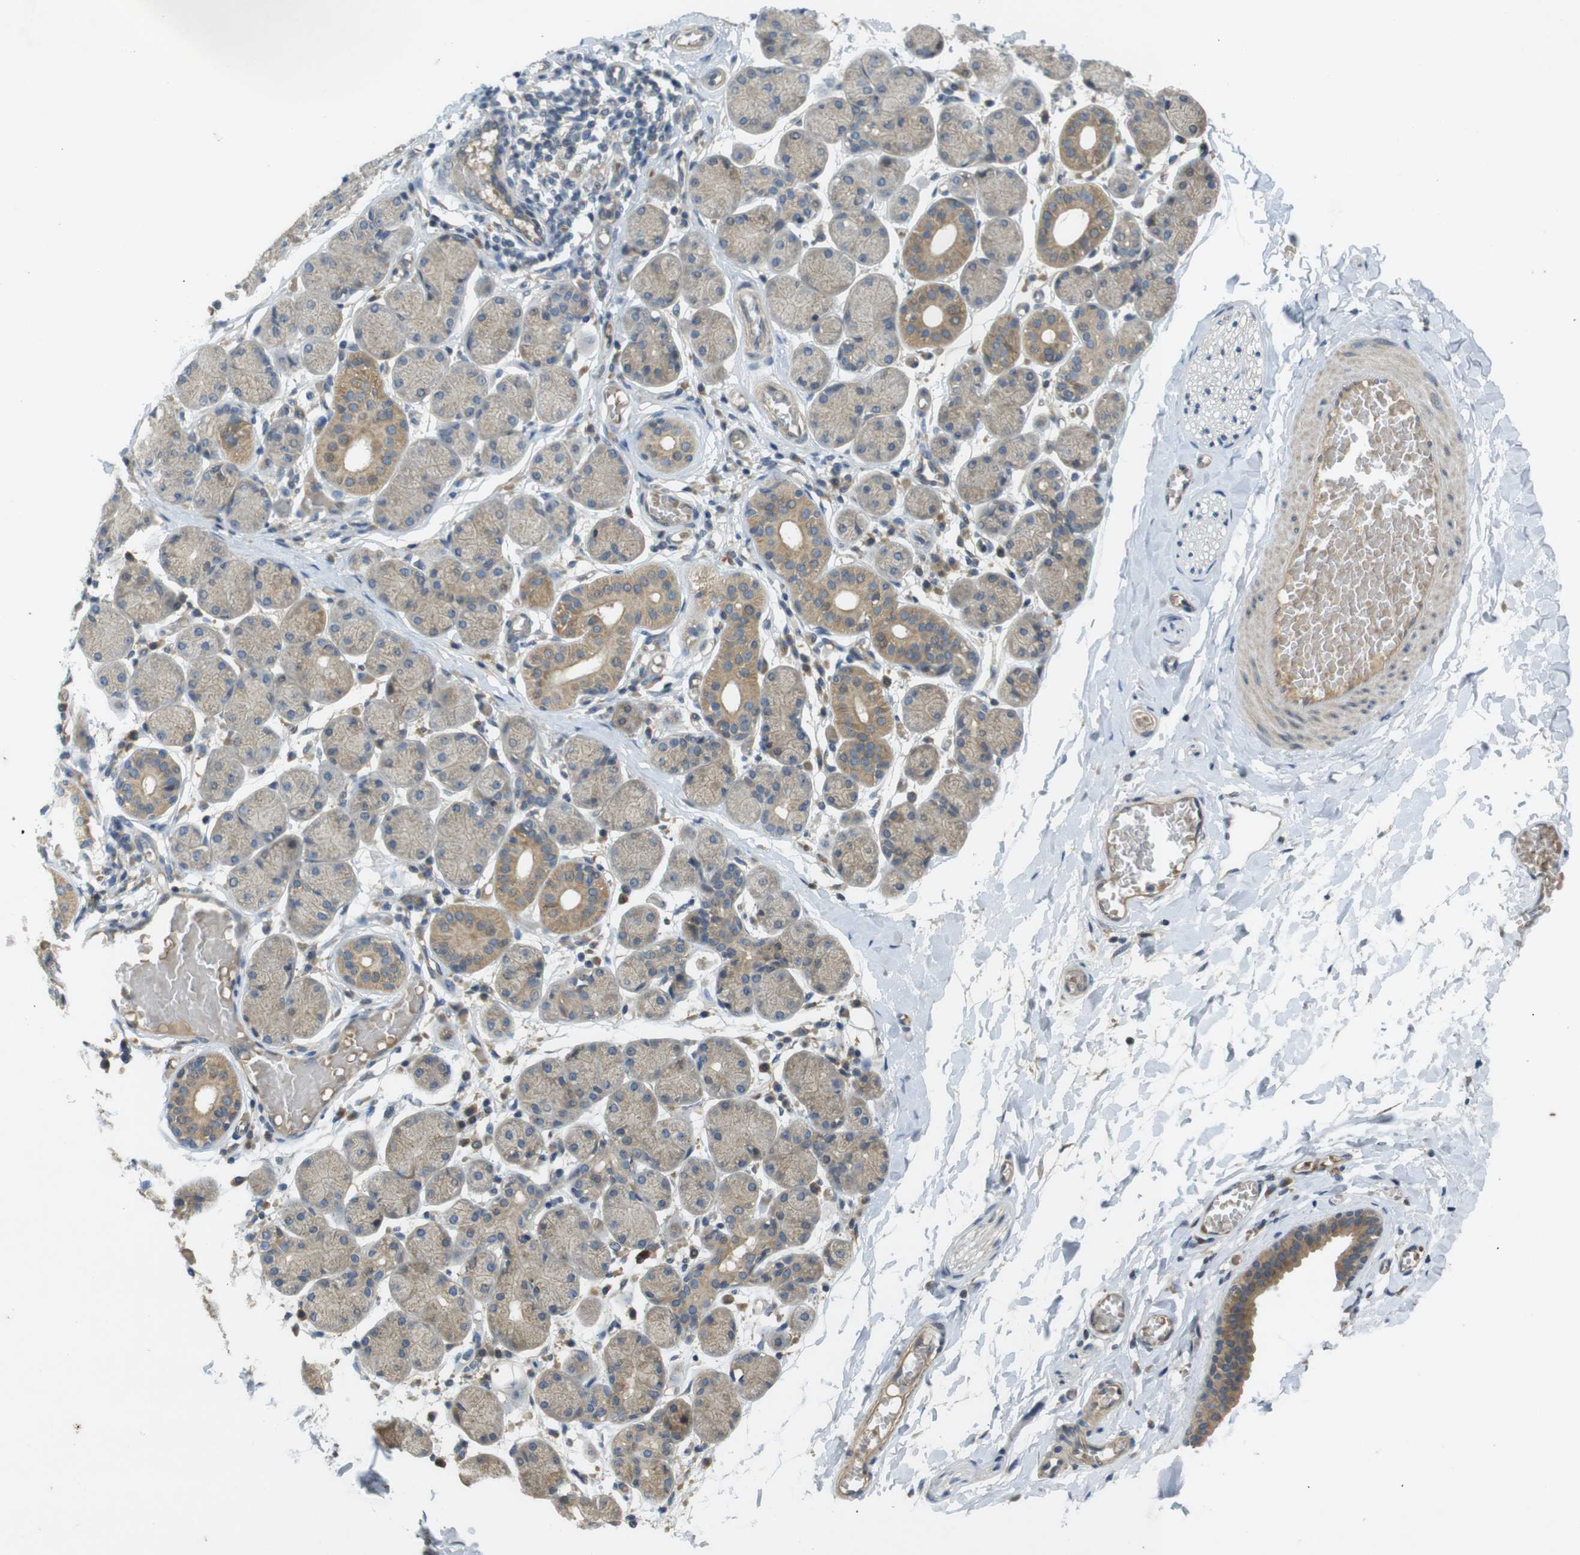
{"staining": {"intensity": "weak", "quantity": ">75%", "location": "cytoplasmic/membranous"}, "tissue": "salivary gland", "cell_type": "Glandular cells", "image_type": "normal", "snomed": [{"axis": "morphology", "description": "Normal tissue, NOS"}, {"axis": "topography", "description": "Salivary gland"}], "caption": "Immunohistochemistry photomicrograph of normal human salivary gland stained for a protein (brown), which exhibits low levels of weak cytoplasmic/membranous positivity in about >75% of glandular cells.", "gene": "CLTC", "patient": {"sex": "female", "age": 24}}